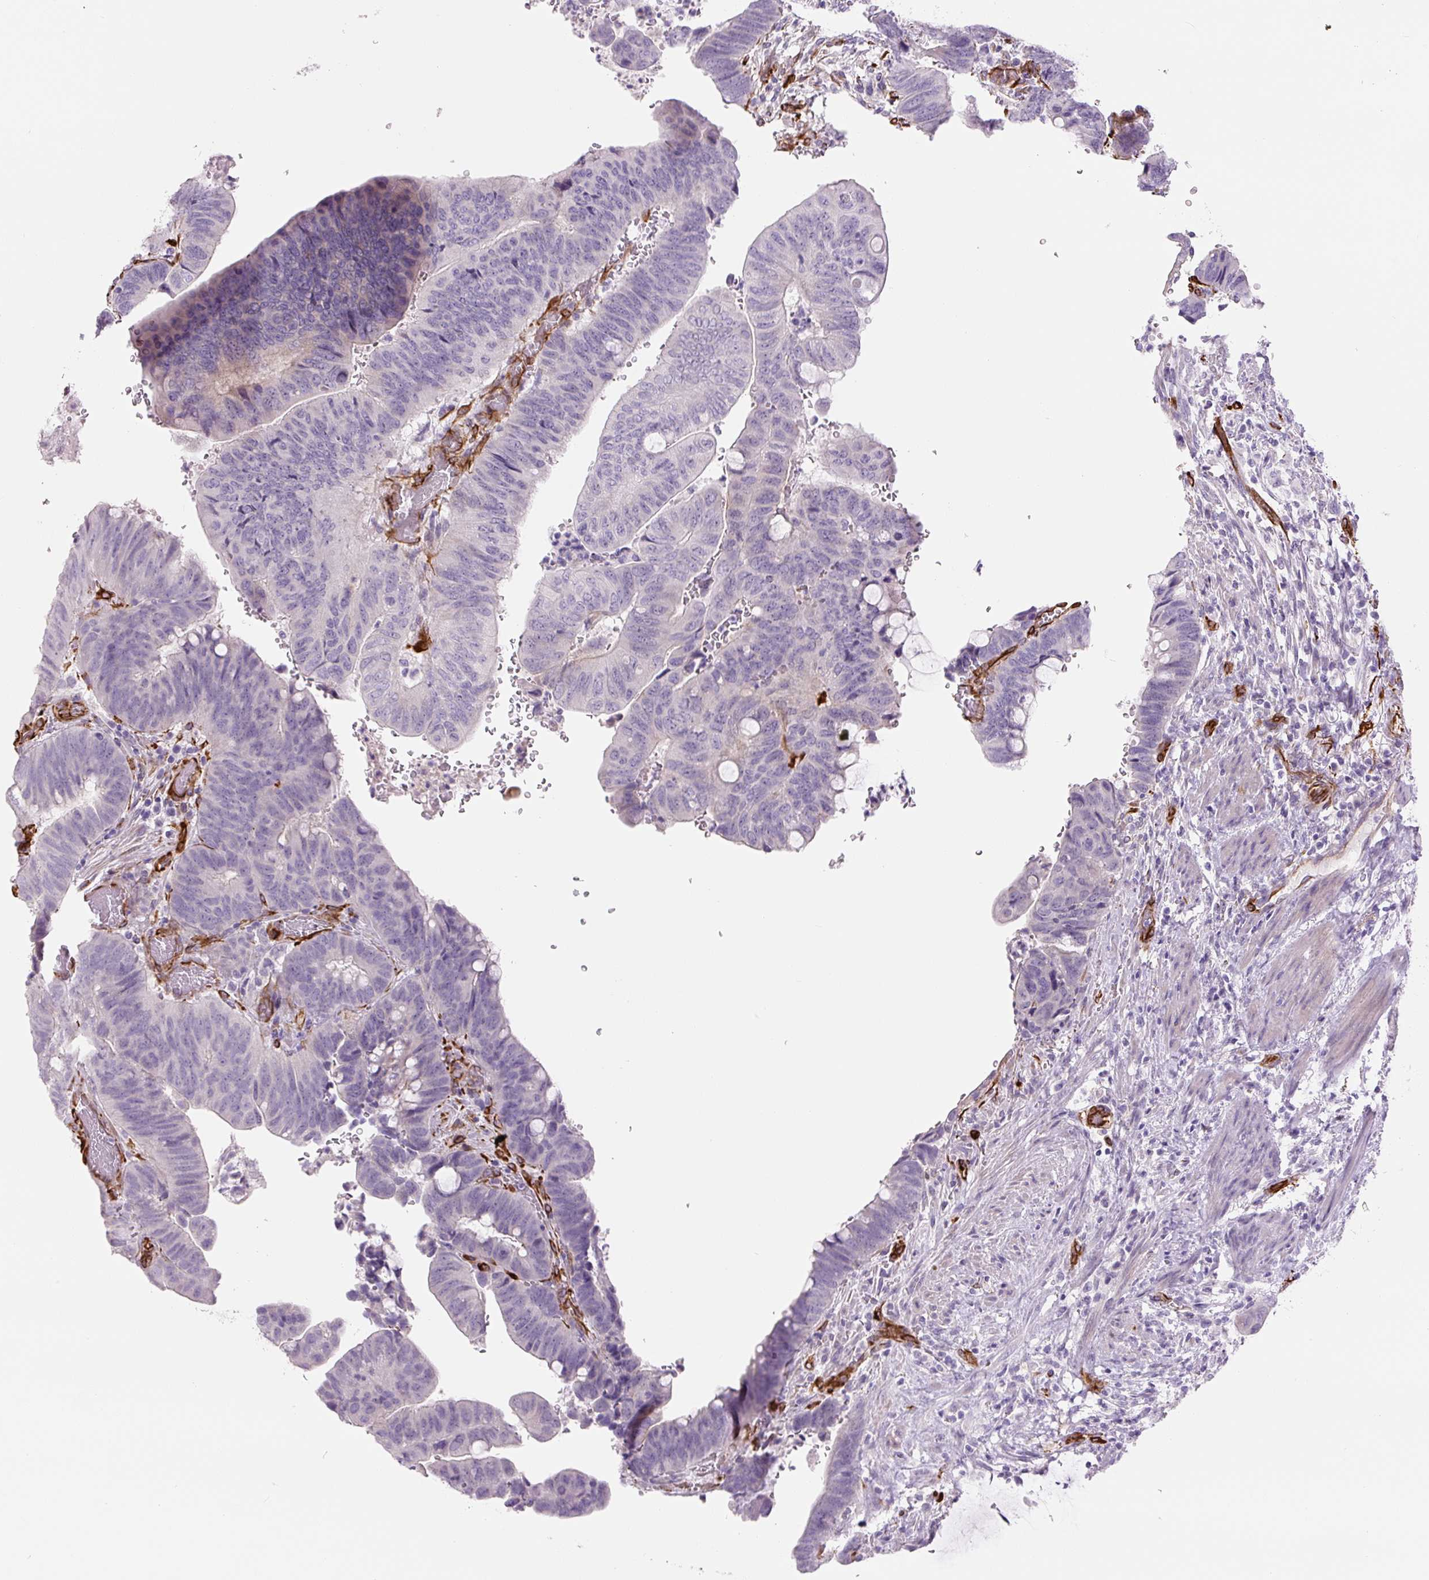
{"staining": {"intensity": "negative", "quantity": "none", "location": "none"}, "tissue": "colorectal cancer", "cell_type": "Tumor cells", "image_type": "cancer", "snomed": [{"axis": "morphology", "description": "Normal tissue, NOS"}, {"axis": "morphology", "description": "Adenocarcinoma, NOS"}, {"axis": "topography", "description": "Rectum"}, {"axis": "topography", "description": "Peripheral nerve tissue"}], "caption": "Immunohistochemical staining of human colorectal adenocarcinoma reveals no significant staining in tumor cells.", "gene": "NES", "patient": {"sex": "male", "age": 92}}